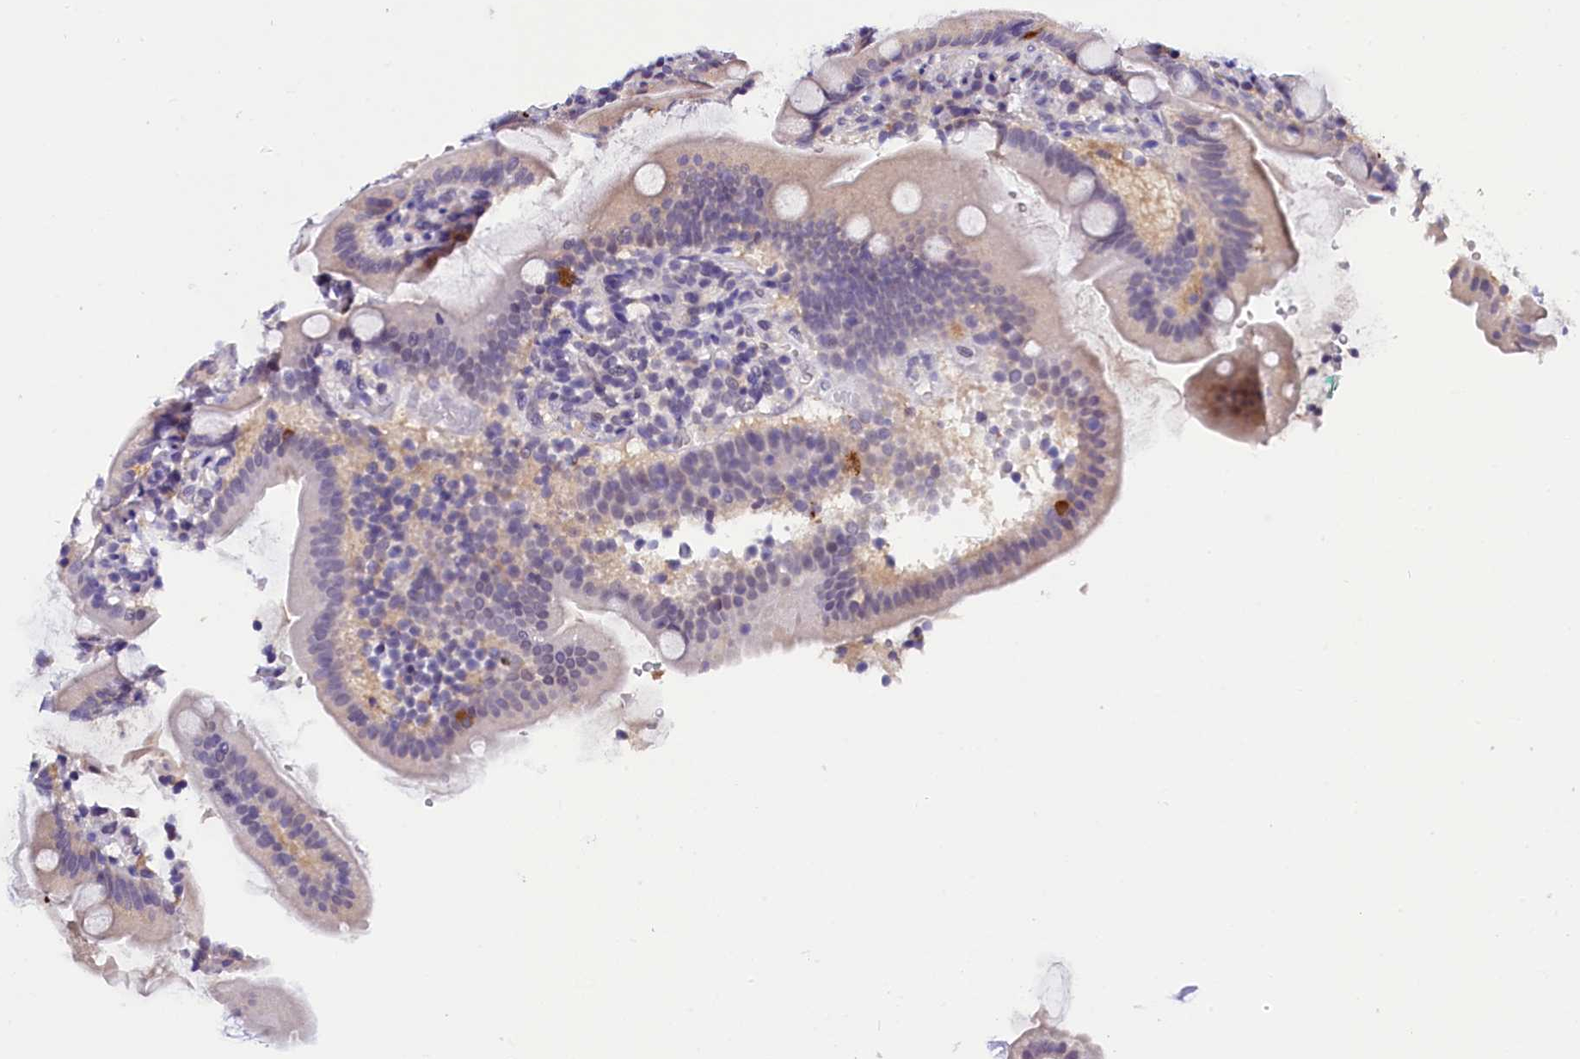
{"staining": {"intensity": "negative", "quantity": "none", "location": "none"}, "tissue": "duodenum", "cell_type": "Glandular cells", "image_type": "normal", "snomed": [{"axis": "morphology", "description": "Normal tissue, NOS"}, {"axis": "topography", "description": "Duodenum"}], "caption": "This micrograph is of normal duodenum stained with IHC to label a protein in brown with the nuclei are counter-stained blue. There is no expression in glandular cells.", "gene": "IQCN", "patient": {"sex": "female", "age": 67}}